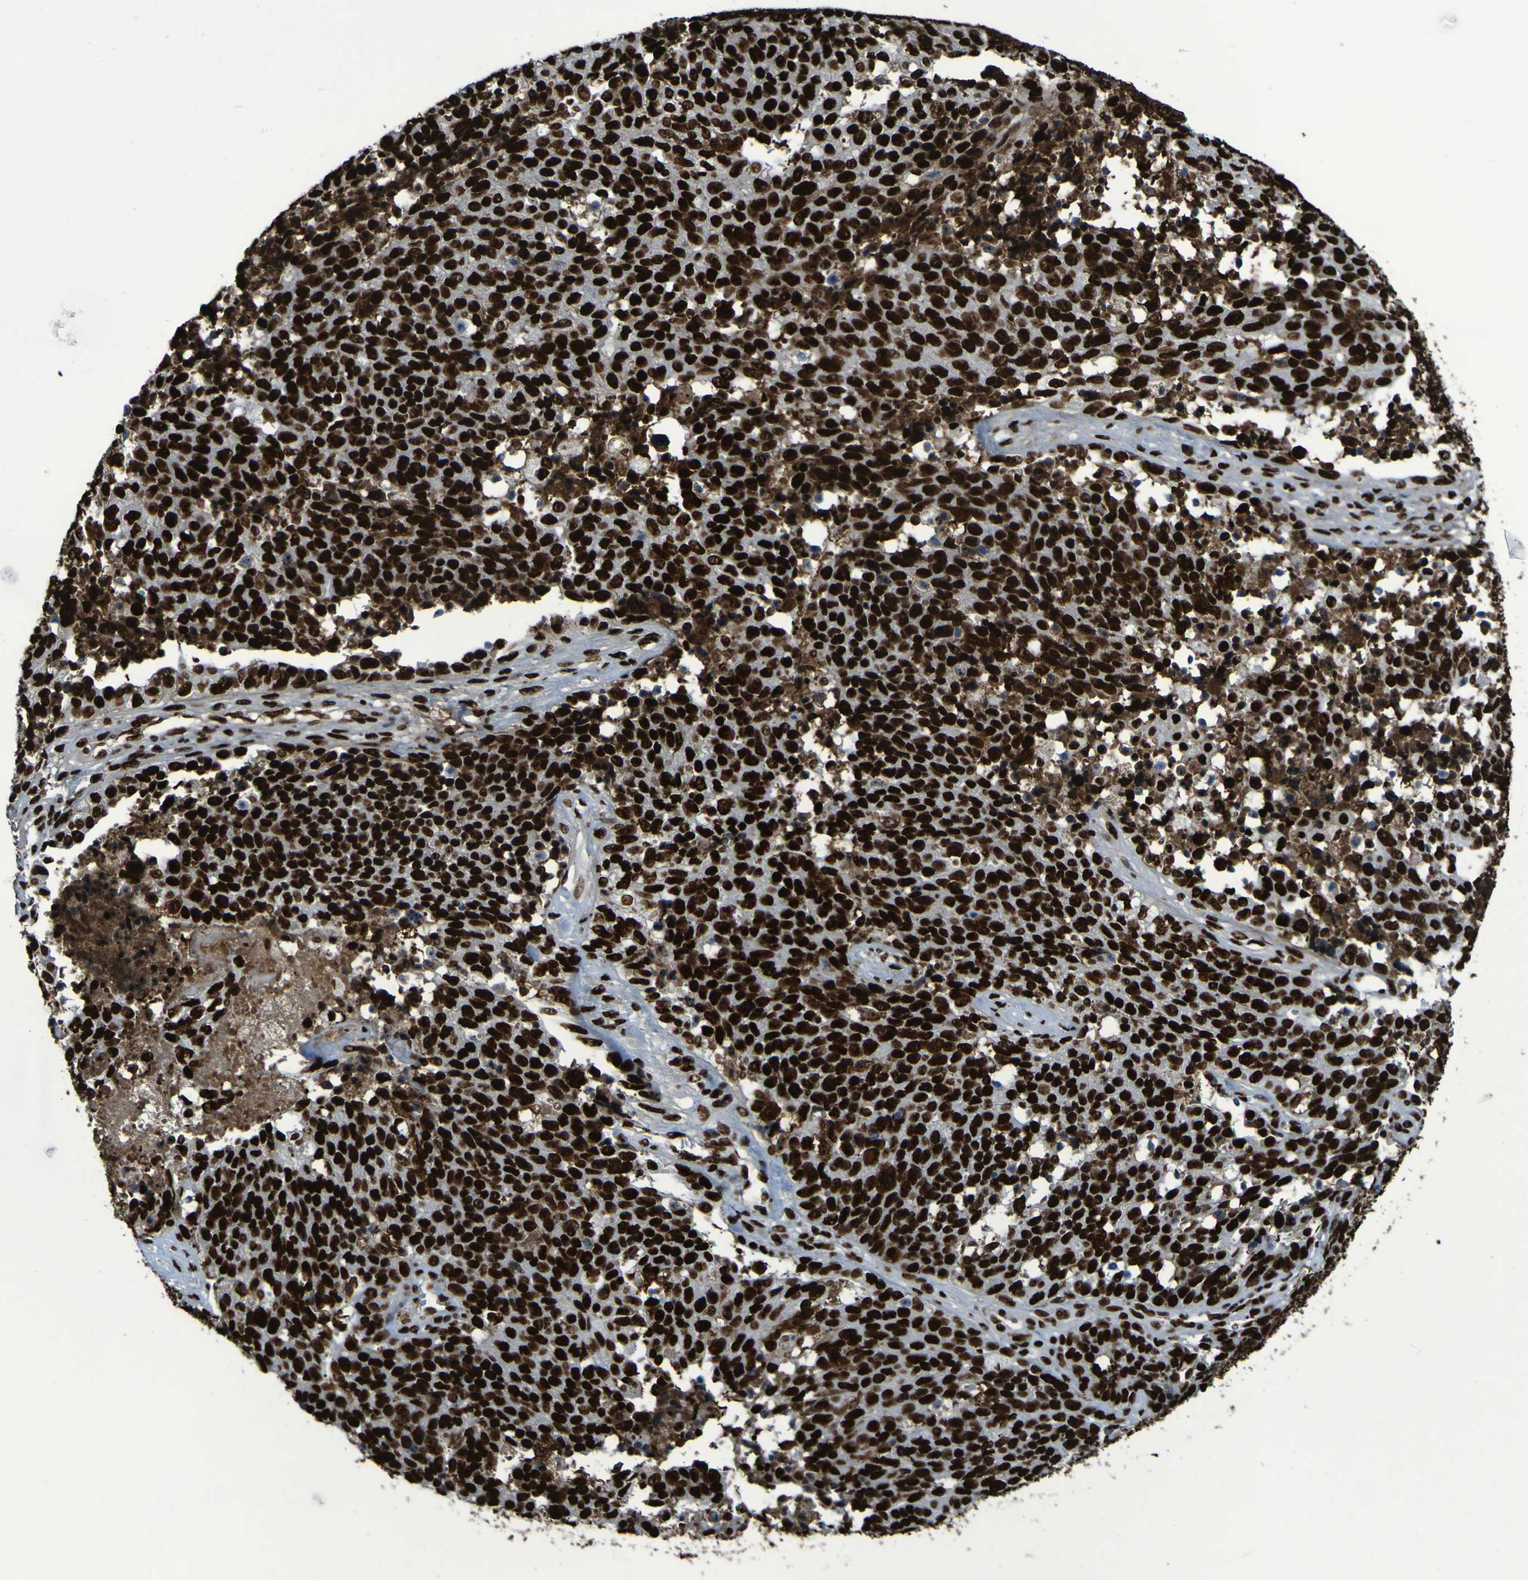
{"staining": {"intensity": "strong", "quantity": ">75%", "location": "nuclear"}, "tissue": "ovarian cancer", "cell_type": "Tumor cells", "image_type": "cancer", "snomed": [{"axis": "morphology", "description": "Cystadenocarcinoma, serous, NOS"}, {"axis": "topography", "description": "Ovary"}], "caption": "This photomicrograph shows immunohistochemistry staining of serous cystadenocarcinoma (ovarian), with high strong nuclear expression in about >75% of tumor cells.", "gene": "NPM1", "patient": {"sex": "female", "age": 44}}